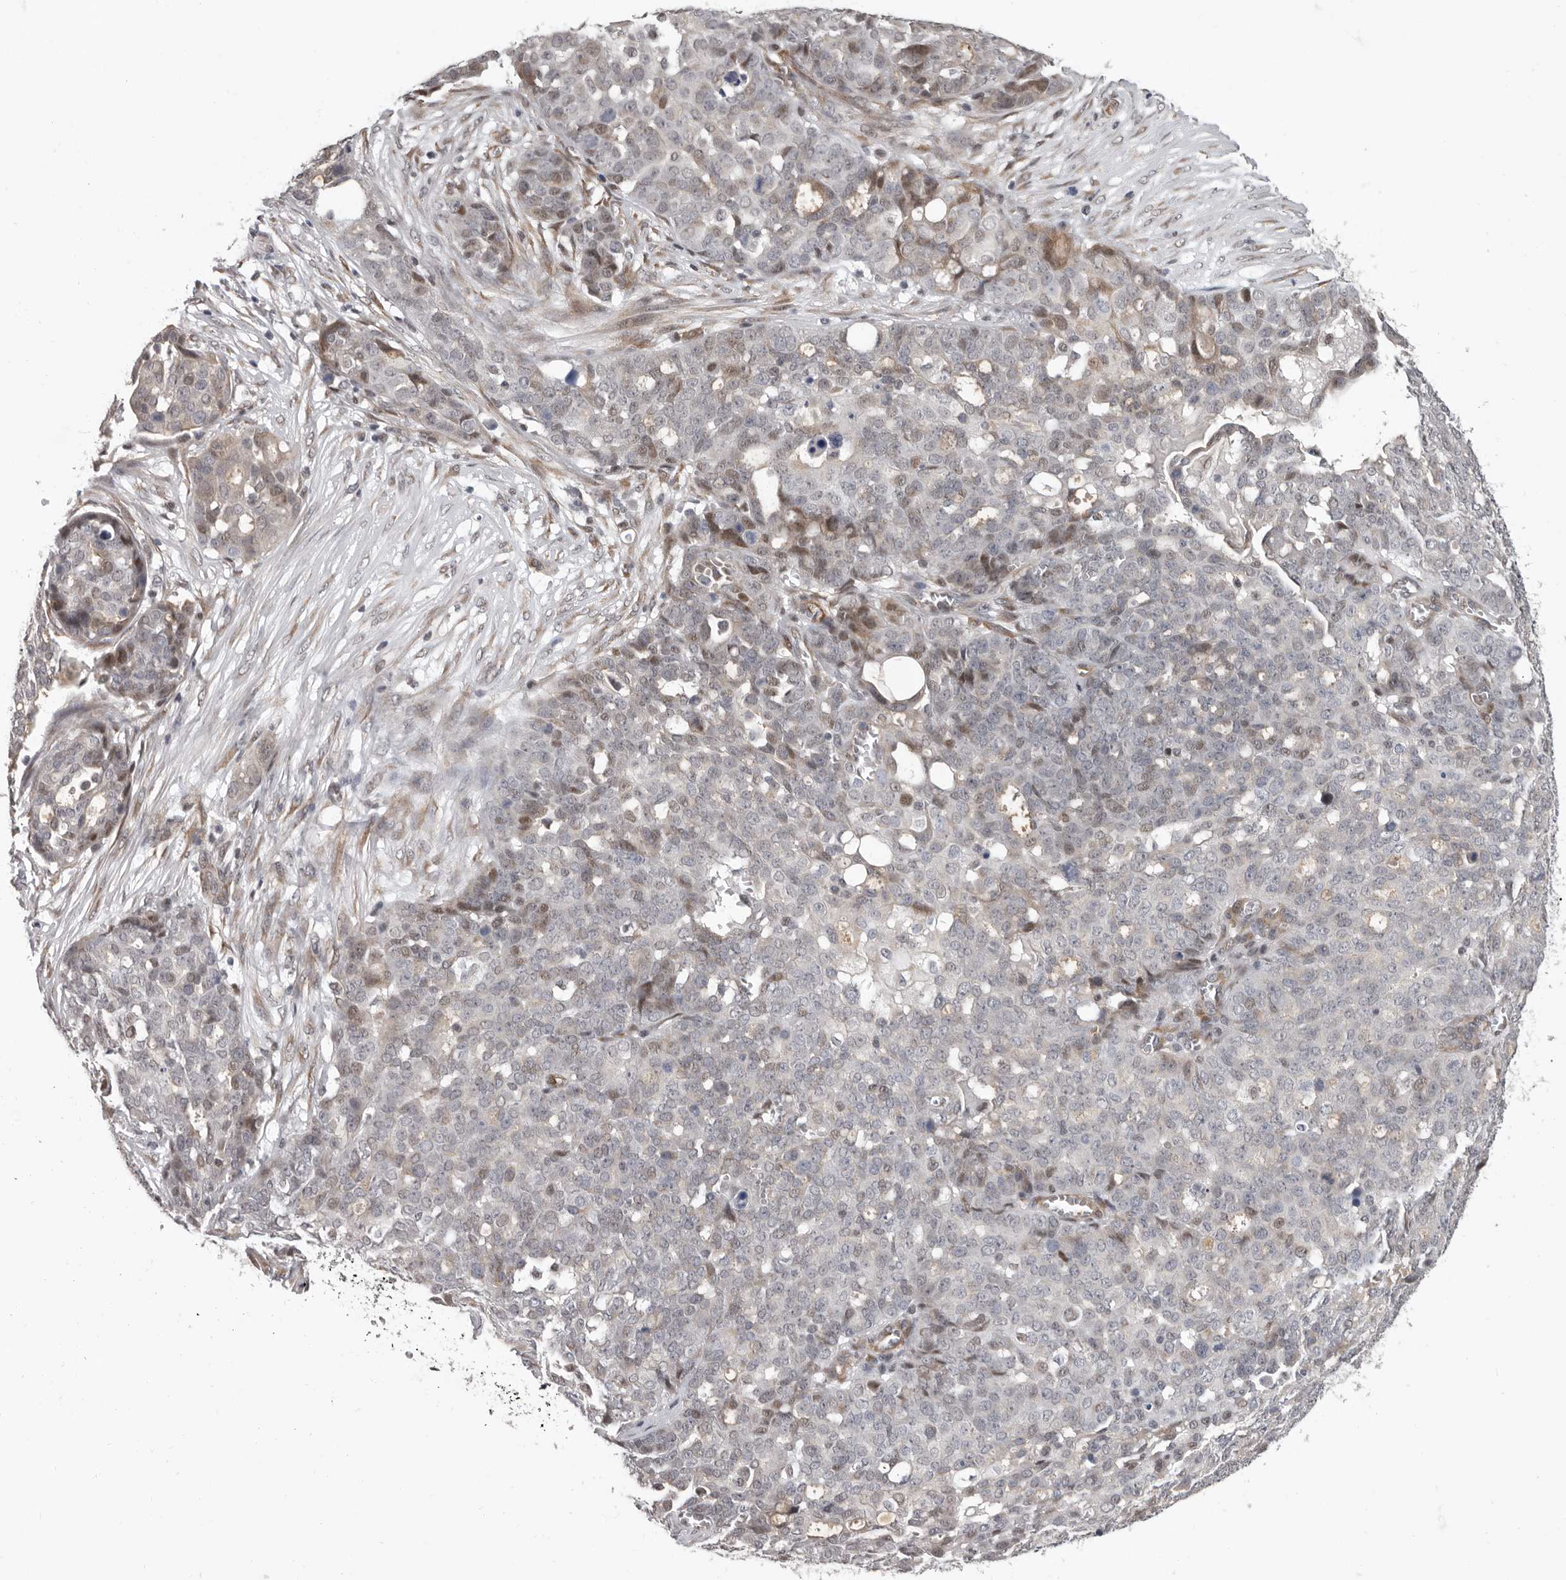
{"staining": {"intensity": "weak", "quantity": "<25%", "location": "nuclear"}, "tissue": "ovarian cancer", "cell_type": "Tumor cells", "image_type": "cancer", "snomed": [{"axis": "morphology", "description": "Cystadenocarcinoma, serous, NOS"}, {"axis": "topography", "description": "Soft tissue"}, {"axis": "topography", "description": "Ovary"}], "caption": "This photomicrograph is of ovarian cancer (serous cystadenocarcinoma) stained with immunohistochemistry to label a protein in brown with the nuclei are counter-stained blue. There is no positivity in tumor cells. Brightfield microscopy of immunohistochemistry stained with DAB (3,3'-diaminobenzidine) (brown) and hematoxylin (blue), captured at high magnification.", "gene": "RALGPS2", "patient": {"sex": "female", "age": 57}}